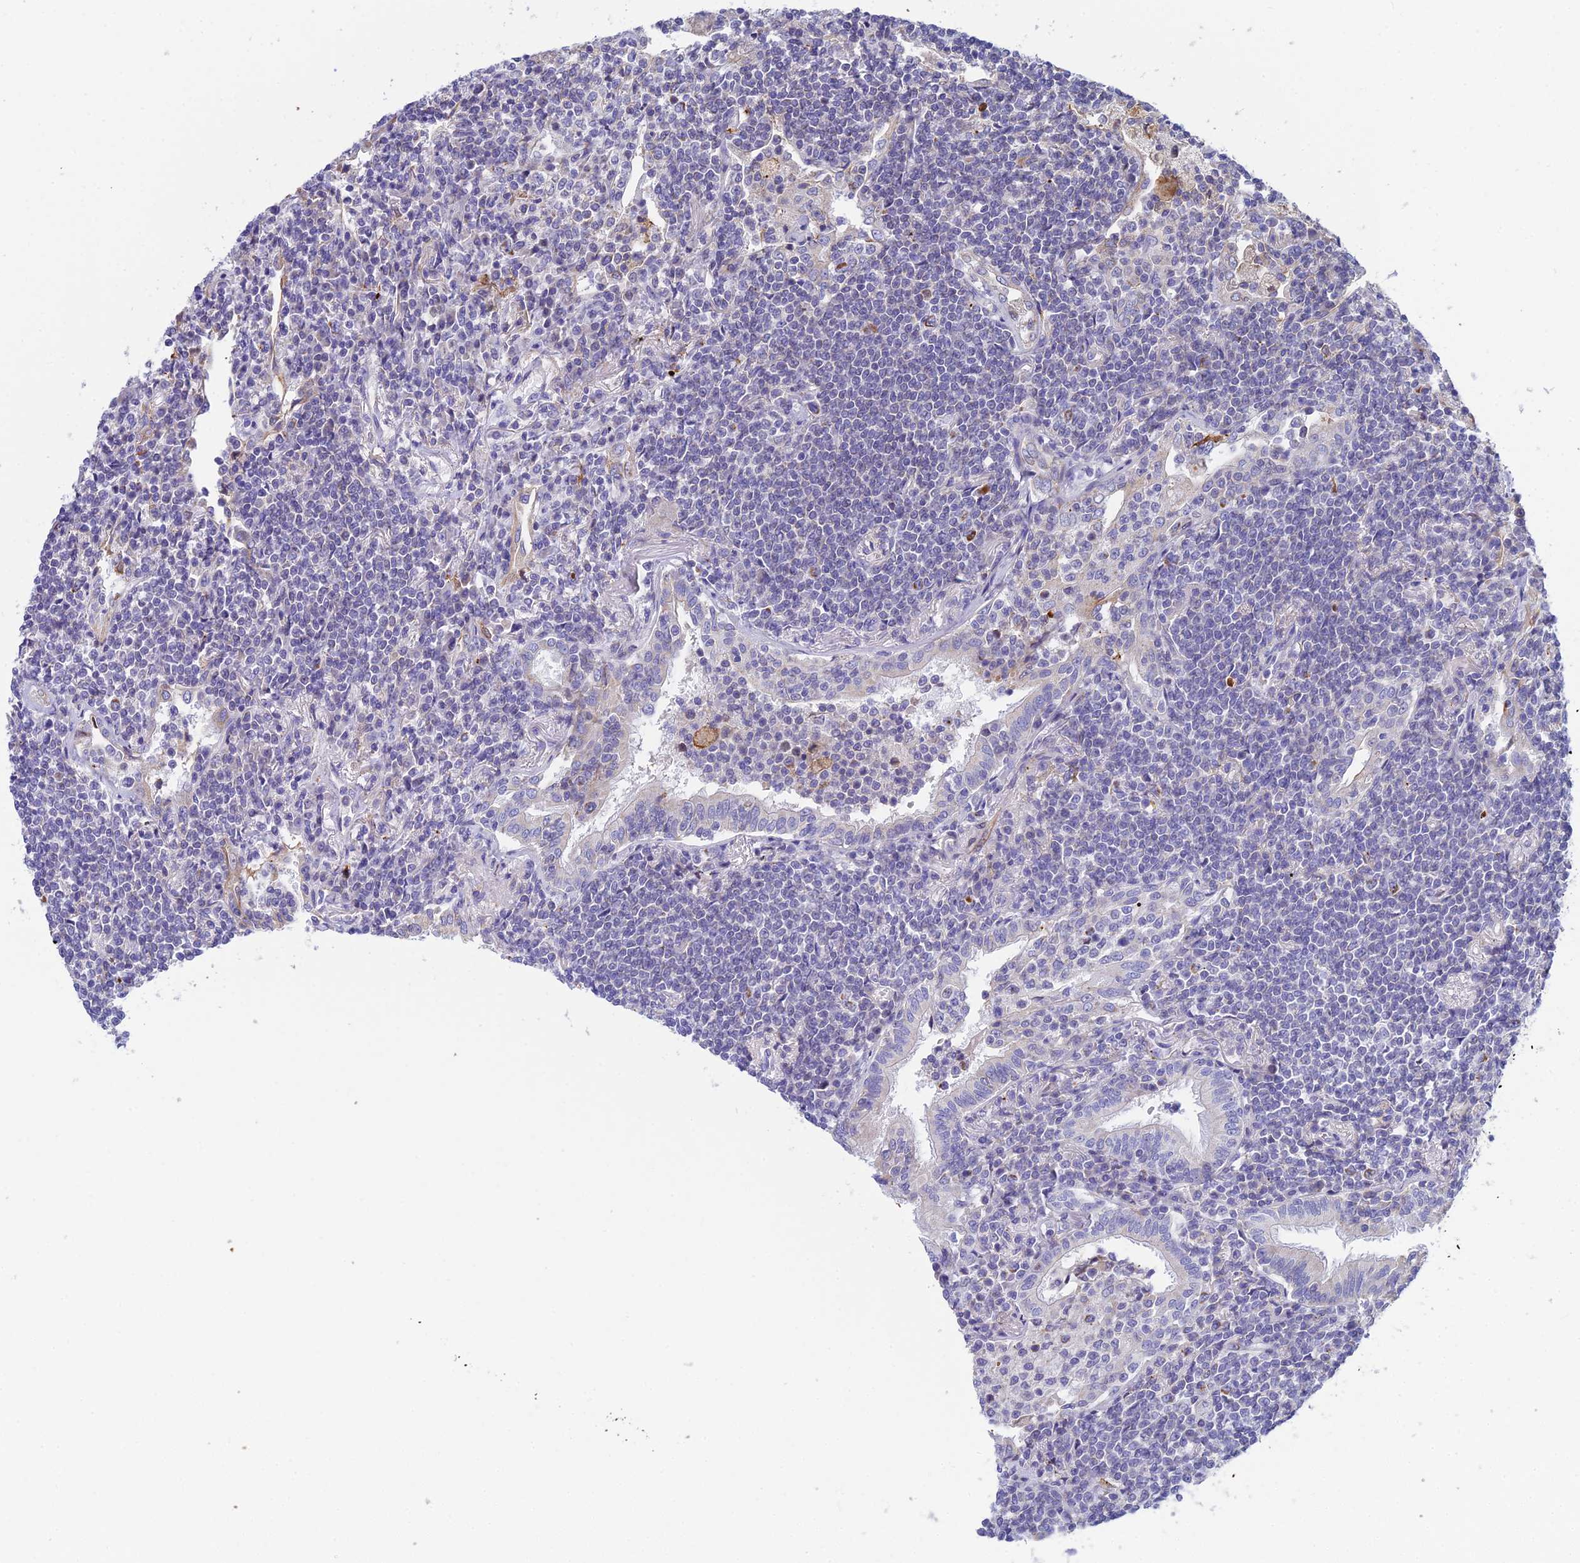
{"staining": {"intensity": "negative", "quantity": "none", "location": "none"}, "tissue": "lymphoma", "cell_type": "Tumor cells", "image_type": "cancer", "snomed": [{"axis": "morphology", "description": "Malignant lymphoma, non-Hodgkin's type, Low grade"}, {"axis": "topography", "description": "Lung"}], "caption": "Malignant lymphoma, non-Hodgkin's type (low-grade) stained for a protein using immunohistochemistry displays no expression tumor cells.", "gene": "CSPG4", "patient": {"sex": "female", "age": 71}}